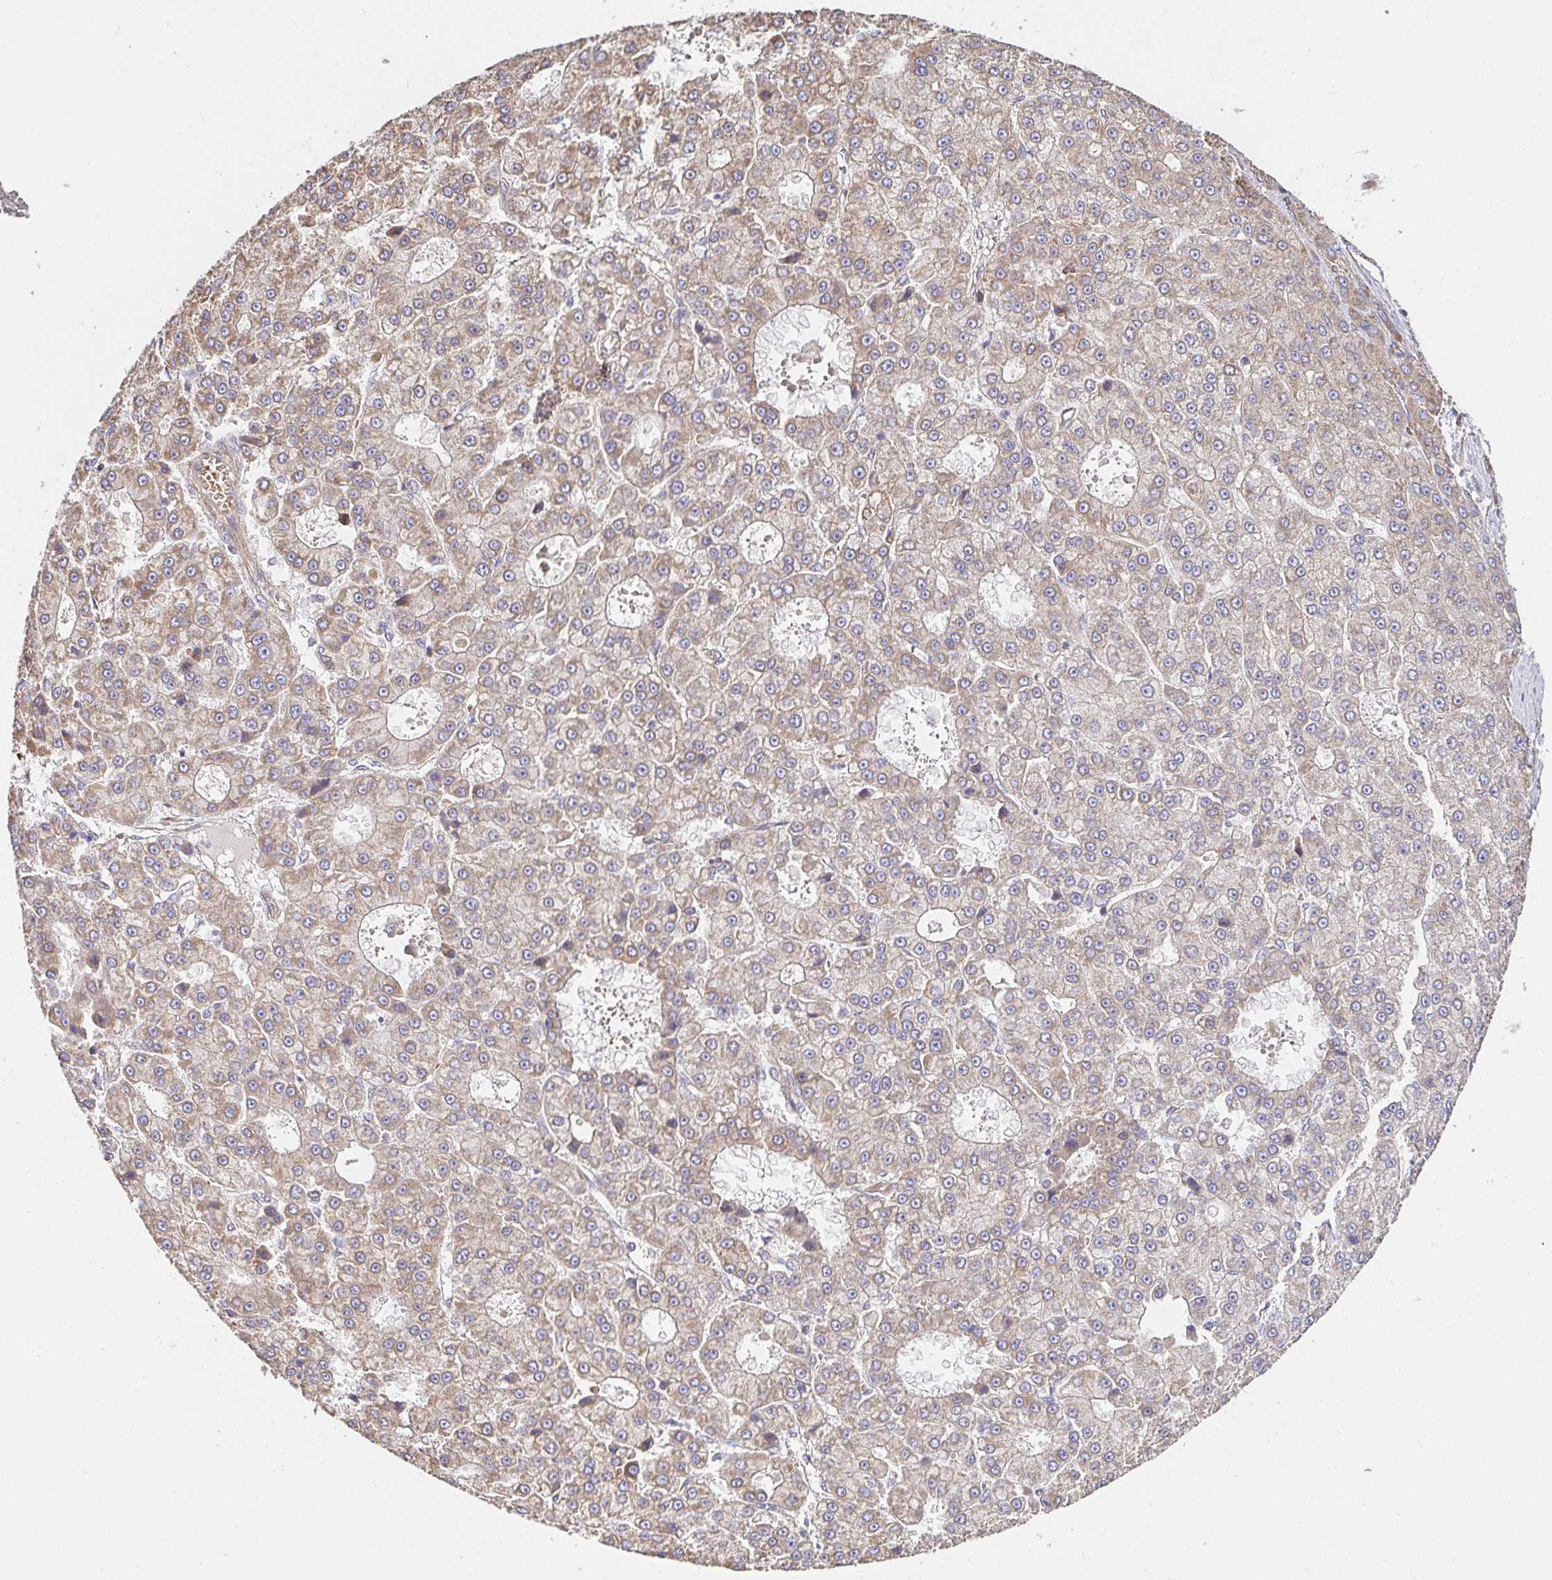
{"staining": {"intensity": "weak", "quantity": ">75%", "location": "cytoplasmic/membranous"}, "tissue": "liver cancer", "cell_type": "Tumor cells", "image_type": "cancer", "snomed": [{"axis": "morphology", "description": "Carcinoma, Hepatocellular, NOS"}, {"axis": "topography", "description": "Liver"}], "caption": "Immunohistochemistry staining of liver hepatocellular carcinoma, which shows low levels of weak cytoplasmic/membranous positivity in approximately >75% of tumor cells indicating weak cytoplasmic/membranous protein staining. The staining was performed using DAB (brown) for protein detection and nuclei were counterstained in hematoxylin (blue).", "gene": "APBB1", "patient": {"sex": "male", "age": 70}}